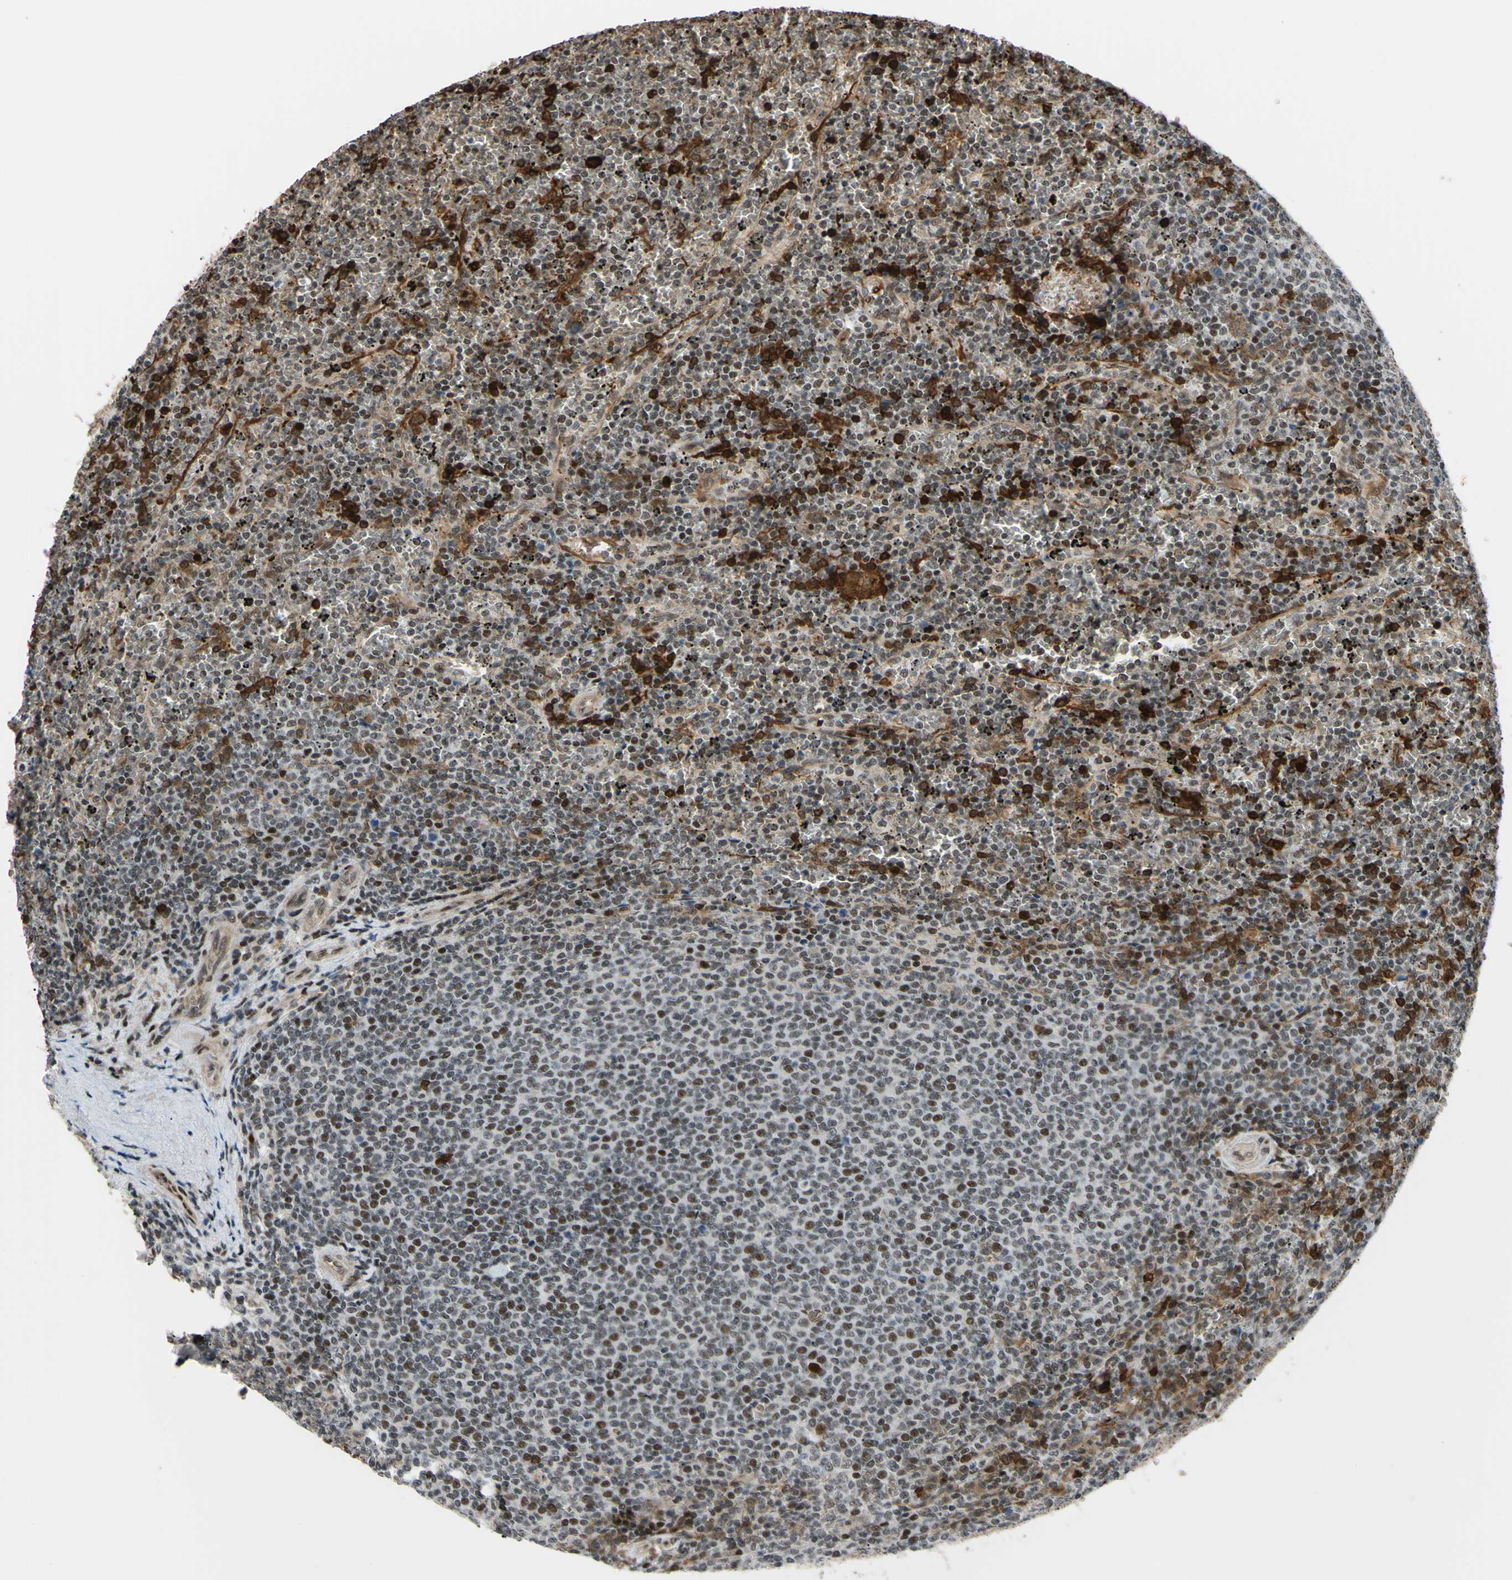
{"staining": {"intensity": "strong", "quantity": "25%-75%", "location": "cytoplasmic/membranous,nuclear"}, "tissue": "lymphoma", "cell_type": "Tumor cells", "image_type": "cancer", "snomed": [{"axis": "morphology", "description": "Malignant lymphoma, non-Hodgkin's type, Low grade"}, {"axis": "topography", "description": "Spleen"}], "caption": "IHC of human lymphoma demonstrates high levels of strong cytoplasmic/membranous and nuclear staining in approximately 25%-75% of tumor cells. The protein is stained brown, and the nuclei are stained in blue (DAB IHC with brightfield microscopy, high magnification).", "gene": "THAP12", "patient": {"sex": "female", "age": 77}}